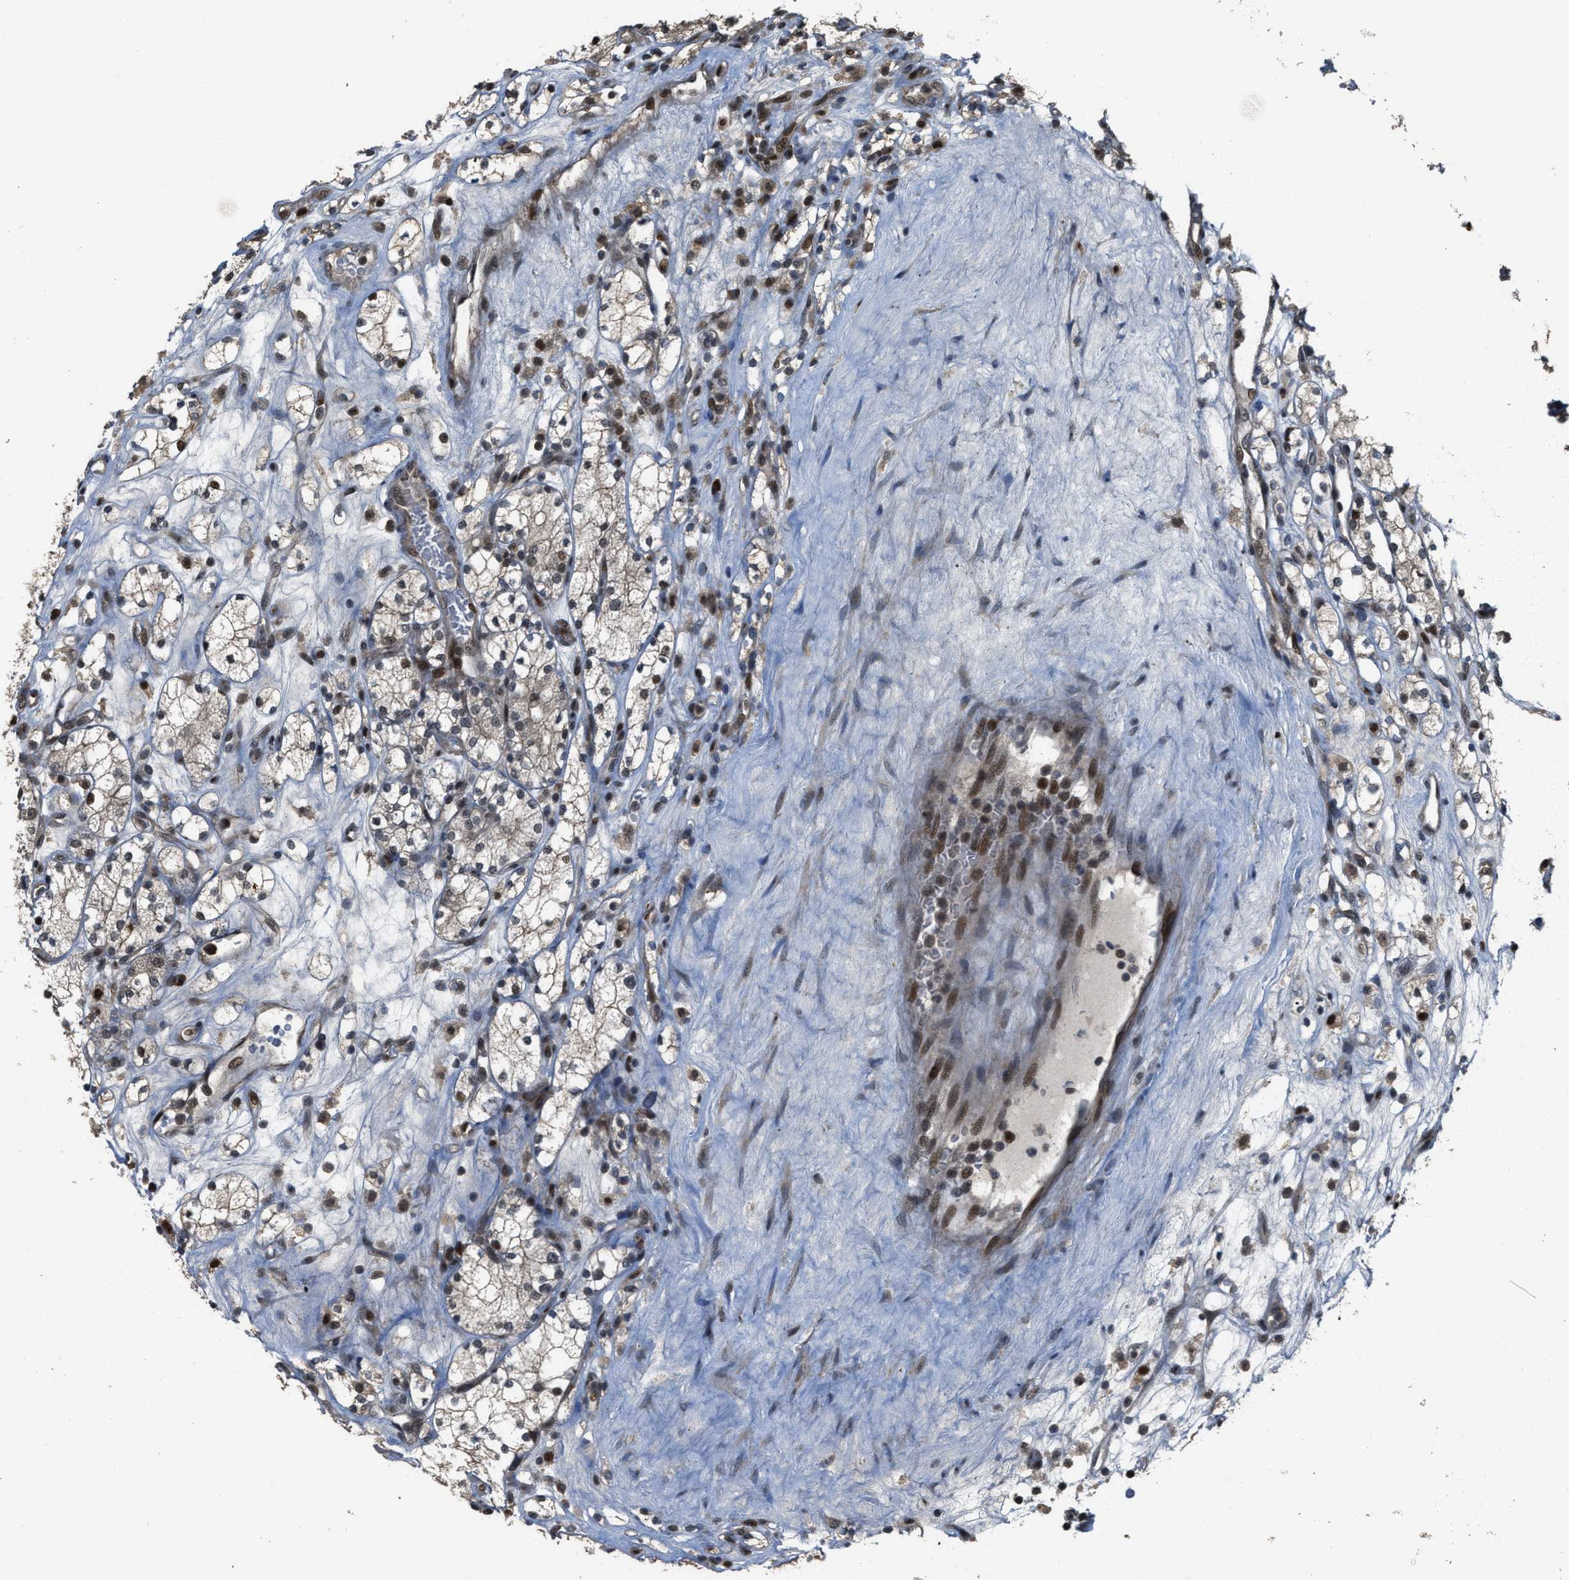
{"staining": {"intensity": "moderate", "quantity": "25%-75%", "location": "nuclear"}, "tissue": "renal cancer", "cell_type": "Tumor cells", "image_type": "cancer", "snomed": [{"axis": "morphology", "description": "Adenocarcinoma, NOS"}, {"axis": "topography", "description": "Kidney"}], "caption": "The micrograph demonstrates immunohistochemical staining of renal cancer (adenocarcinoma). There is moderate nuclear positivity is seen in approximately 25%-75% of tumor cells.", "gene": "SERTAD2", "patient": {"sex": "male", "age": 77}}